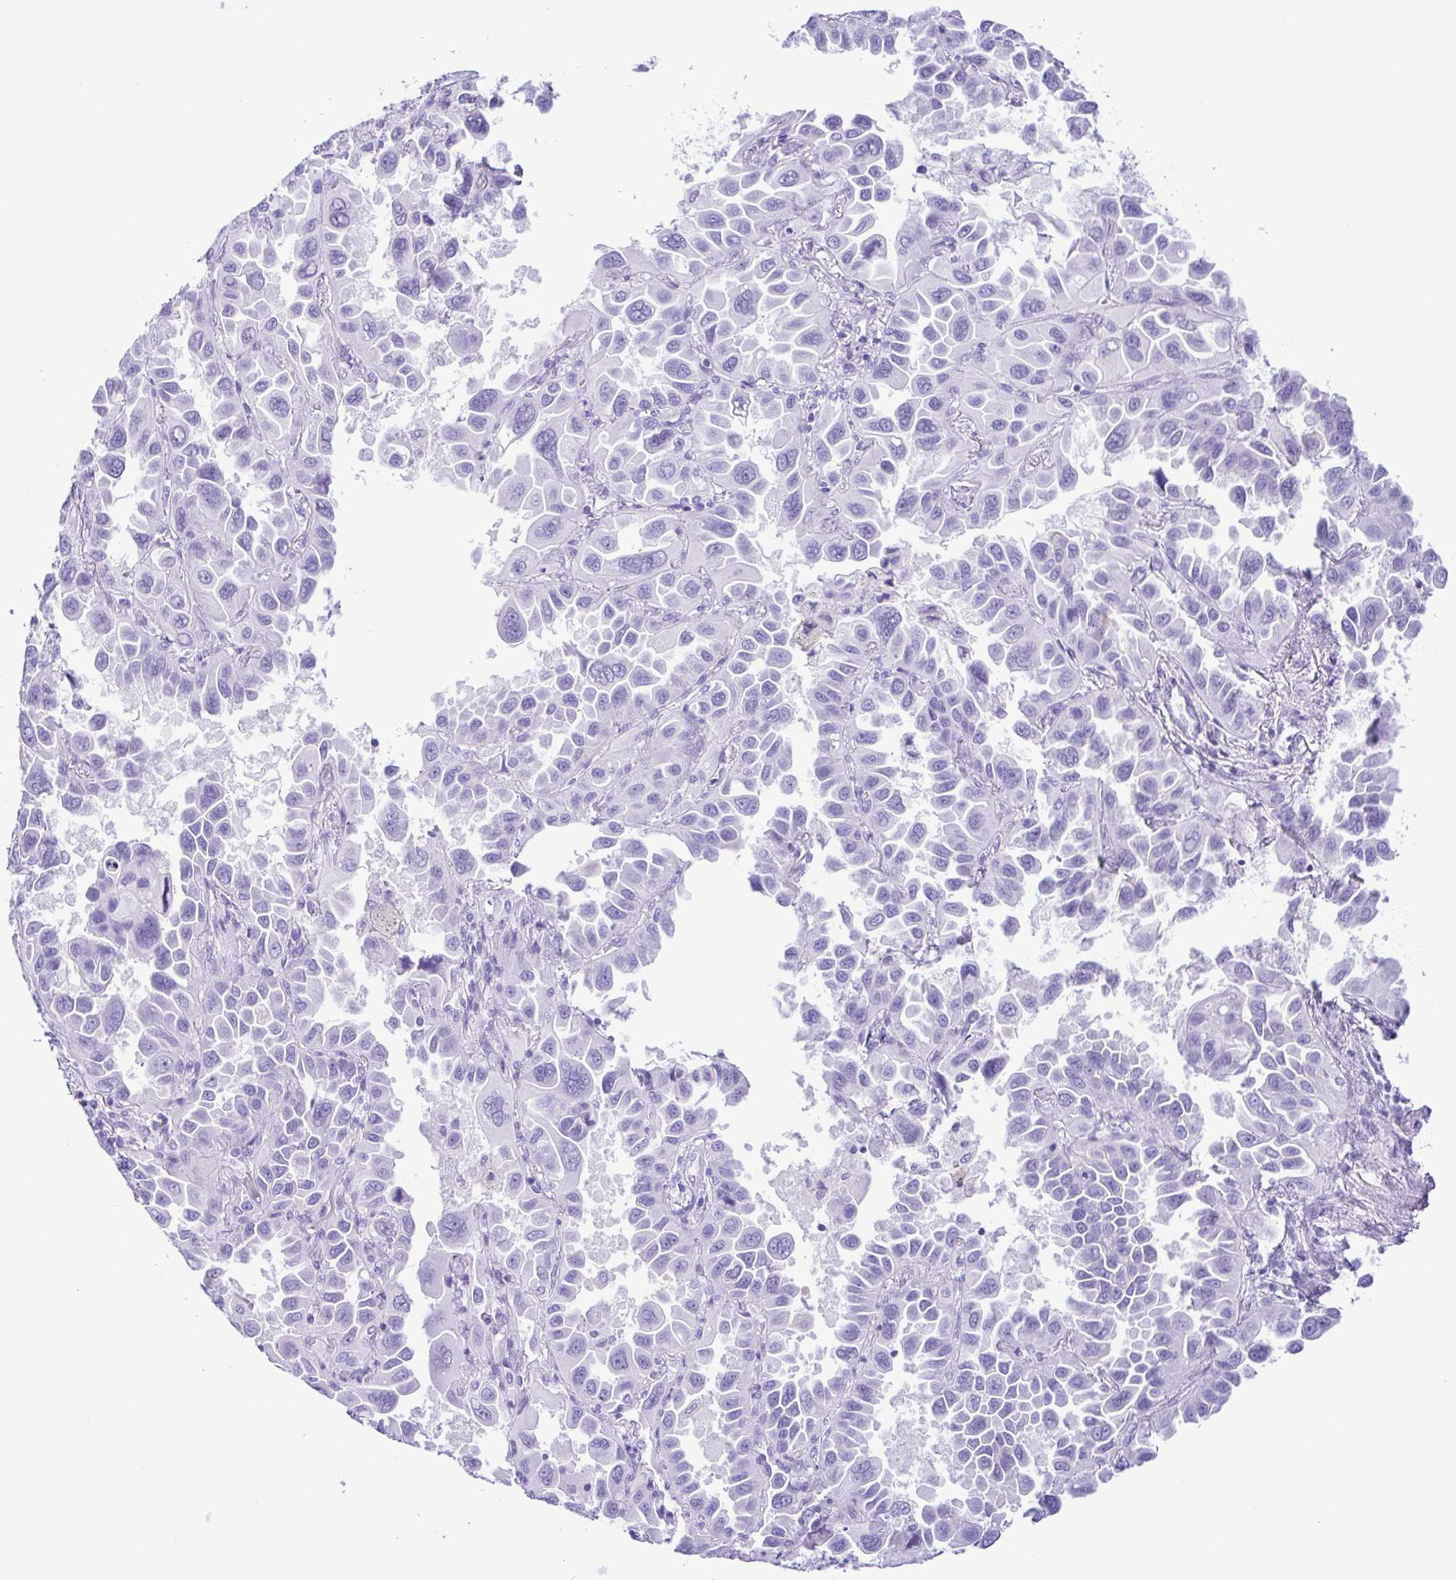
{"staining": {"intensity": "negative", "quantity": "none", "location": "none"}, "tissue": "lung cancer", "cell_type": "Tumor cells", "image_type": "cancer", "snomed": [{"axis": "morphology", "description": "Adenocarcinoma, NOS"}, {"axis": "topography", "description": "Lung"}], "caption": "The micrograph displays no staining of tumor cells in lung cancer.", "gene": "ERP27", "patient": {"sex": "male", "age": 64}}